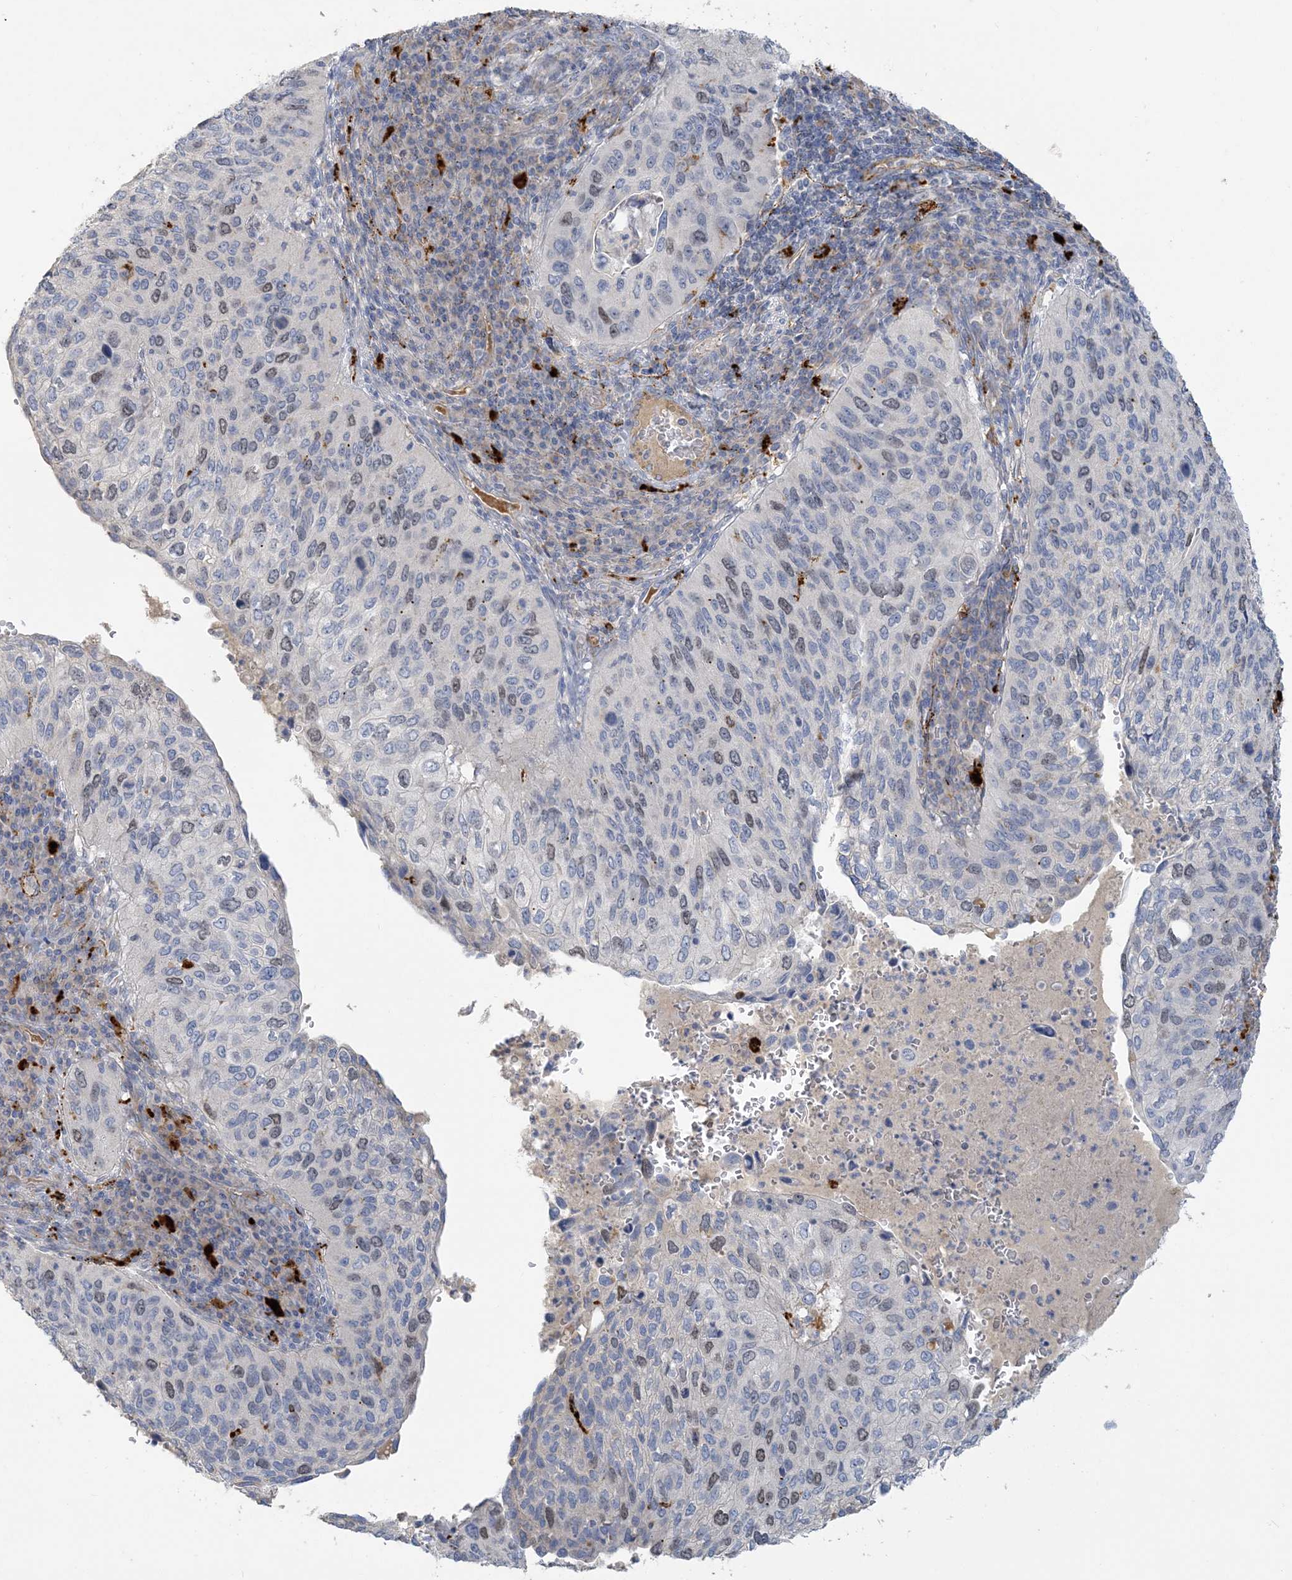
{"staining": {"intensity": "weak", "quantity": "<25%", "location": "nuclear"}, "tissue": "cervical cancer", "cell_type": "Tumor cells", "image_type": "cancer", "snomed": [{"axis": "morphology", "description": "Squamous cell carcinoma, NOS"}, {"axis": "topography", "description": "Cervix"}], "caption": "This photomicrograph is of squamous cell carcinoma (cervical) stained with IHC to label a protein in brown with the nuclei are counter-stained blue. There is no staining in tumor cells. The staining is performed using DAB brown chromogen with nuclei counter-stained in using hematoxylin.", "gene": "PEAR1", "patient": {"sex": "female", "age": 38}}